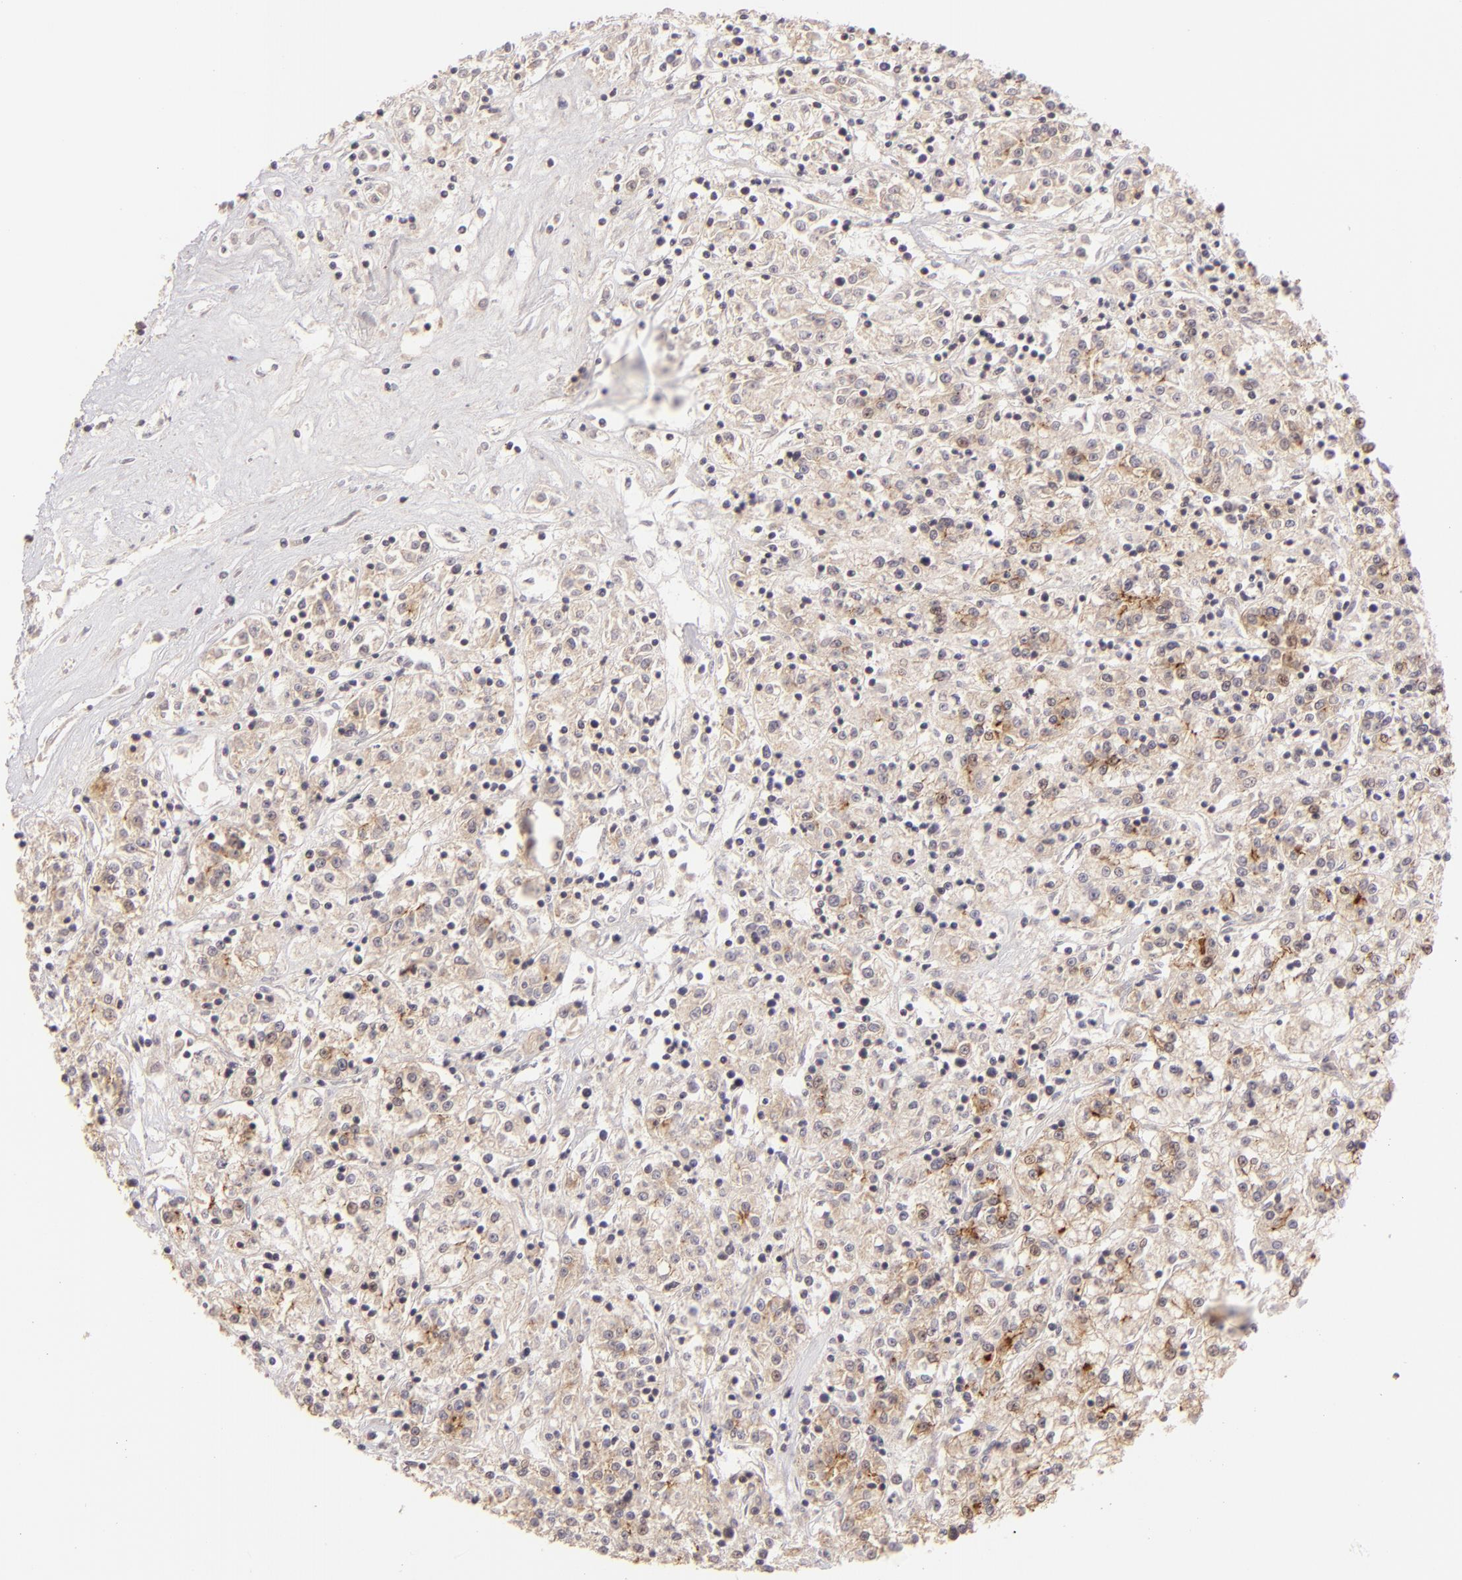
{"staining": {"intensity": "weak", "quantity": ">75%", "location": "cytoplasmic/membranous"}, "tissue": "renal cancer", "cell_type": "Tumor cells", "image_type": "cancer", "snomed": [{"axis": "morphology", "description": "Adenocarcinoma, NOS"}, {"axis": "topography", "description": "Kidney"}], "caption": "Weak cytoplasmic/membranous positivity for a protein is present in about >75% of tumor cells of renal adenocarcinoma using immunohistochemistry (IHC).", "gene": "CLDN1", "patient": {"sex": "female", "age": 76}}